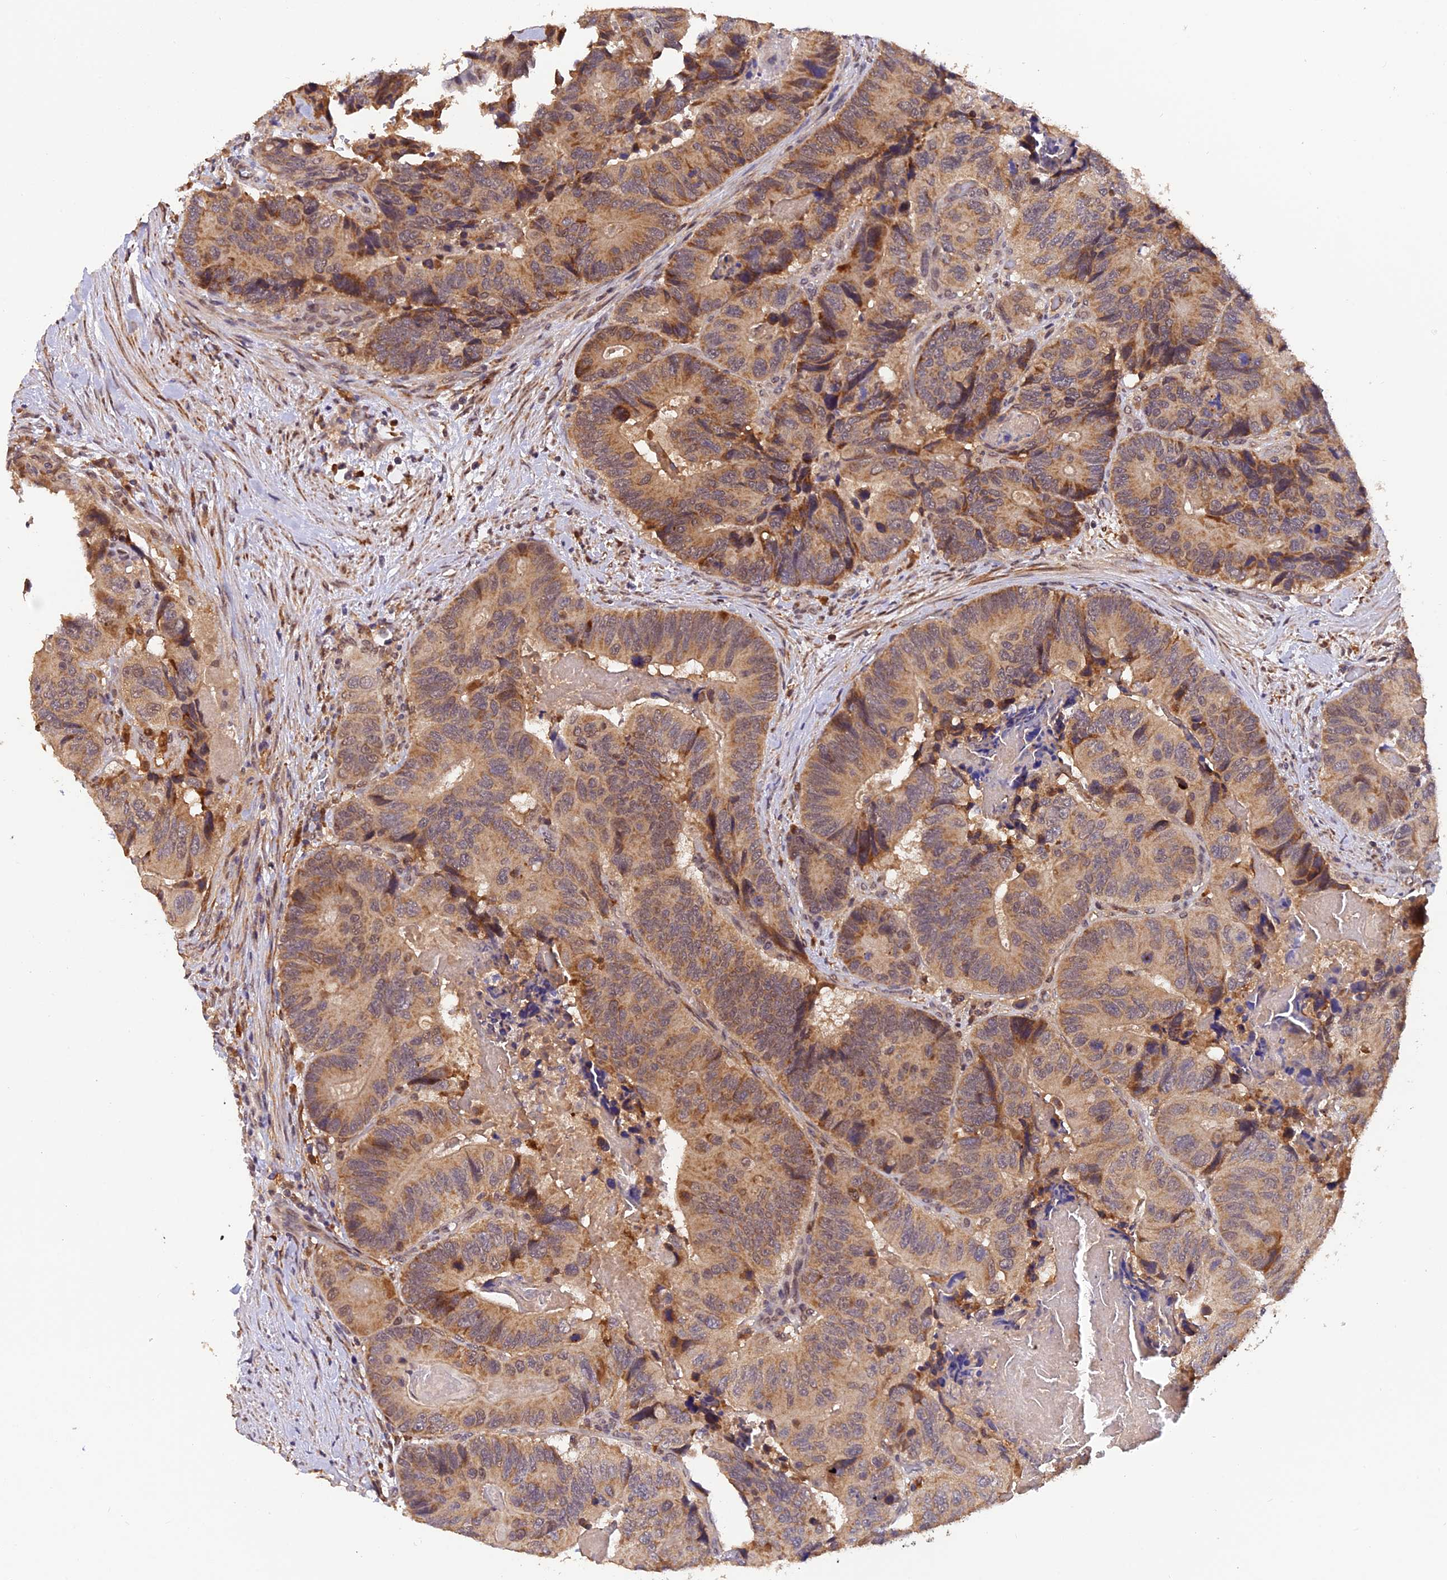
{"staining": {"intensity": "moderate", "quantity": ">75%", "location": "cytoplasmic/membranous"}, "tissue": "colorectal cancer", "cell_type": "Tumor cells", "image_type": "cancer", "snomed": [{"axis": "morphology", "description": "Adenocarcinoma, NOS"}, {"axis": "topography", "description": "Colon"}], "caption": "Immunohistochemistry (IHC) histopathology image of neoplastic tissue: colorectal cancer (adenocarcinoma) stained using immunohistochemistry reveals medium levels of moderate protein expression localized specifically in the cytoplasmic/membranous of tumor cells, appearing as a cytoplasmic/membranous brown color.", "gene": "MNS1", "patient": {"sex": "male", "age": 84}}